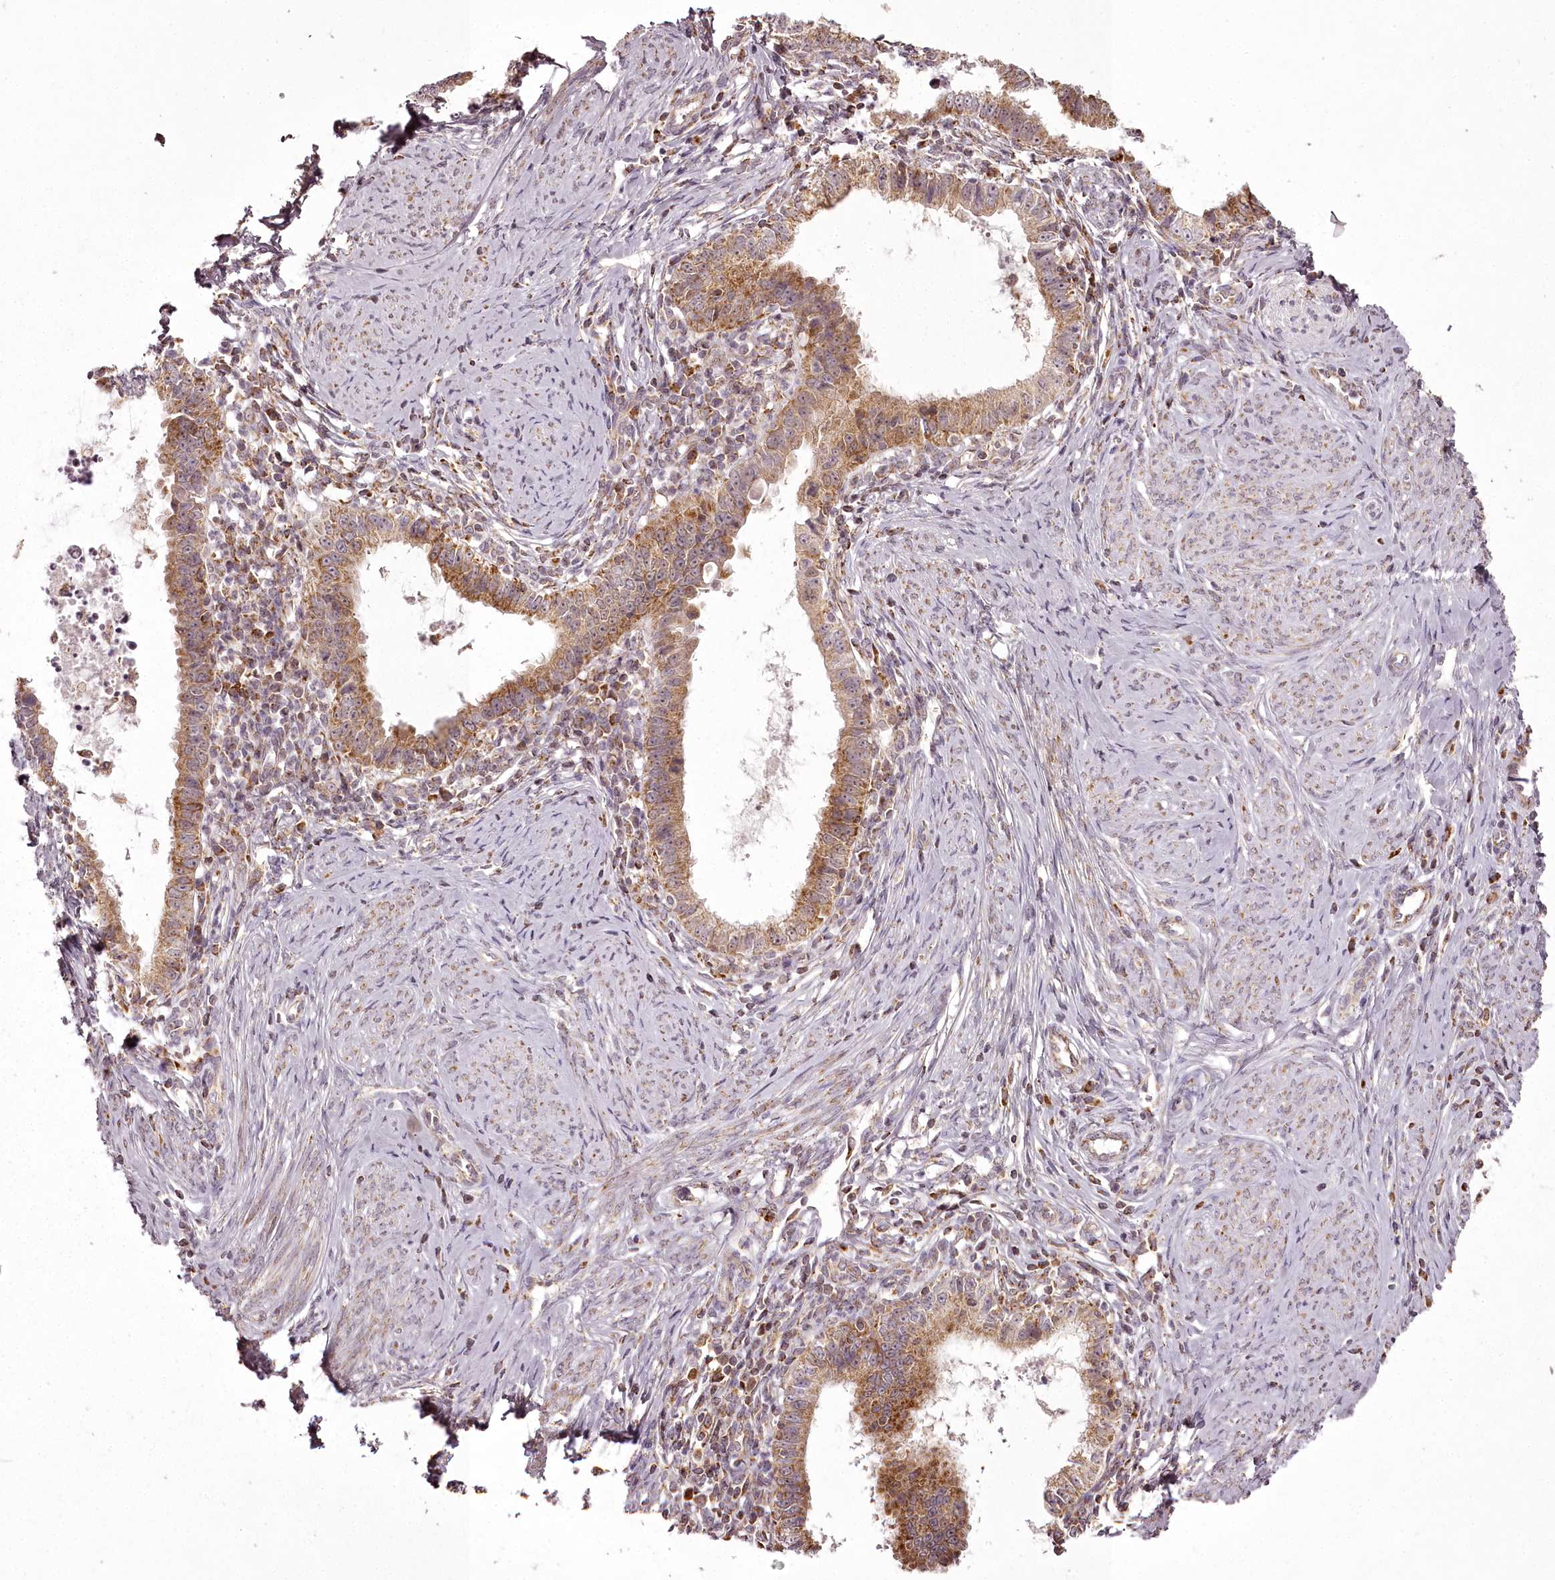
{"staining": {"intensity": "moderate", "quantity": ">75%", "location": "cytoplasmic/membranous"}, "tissue": "cervical cancer", "cell_type": "Tumor cells", "image_type": "cancer", "snomed": [{"axis": "morphology", "description": "Adenocarcinoma, NOS"}, {"axis": "topography", "description": "Cervix"}], "caption": "Immunohistochemical staining of human cervical adenocarcinoma exhibits moderate cytoplasmic/membranous protein positivity in about >75% of tumor cells. The staining was performed using DAB (3,3'-diaminobenzidine) to visualize the protein expression in brown, while the nuclei were stained in blue with hematoxylin (Magnification: 20x).", "gene": "CHCHD2", "patient": {"sex": "female", "age": 36}}